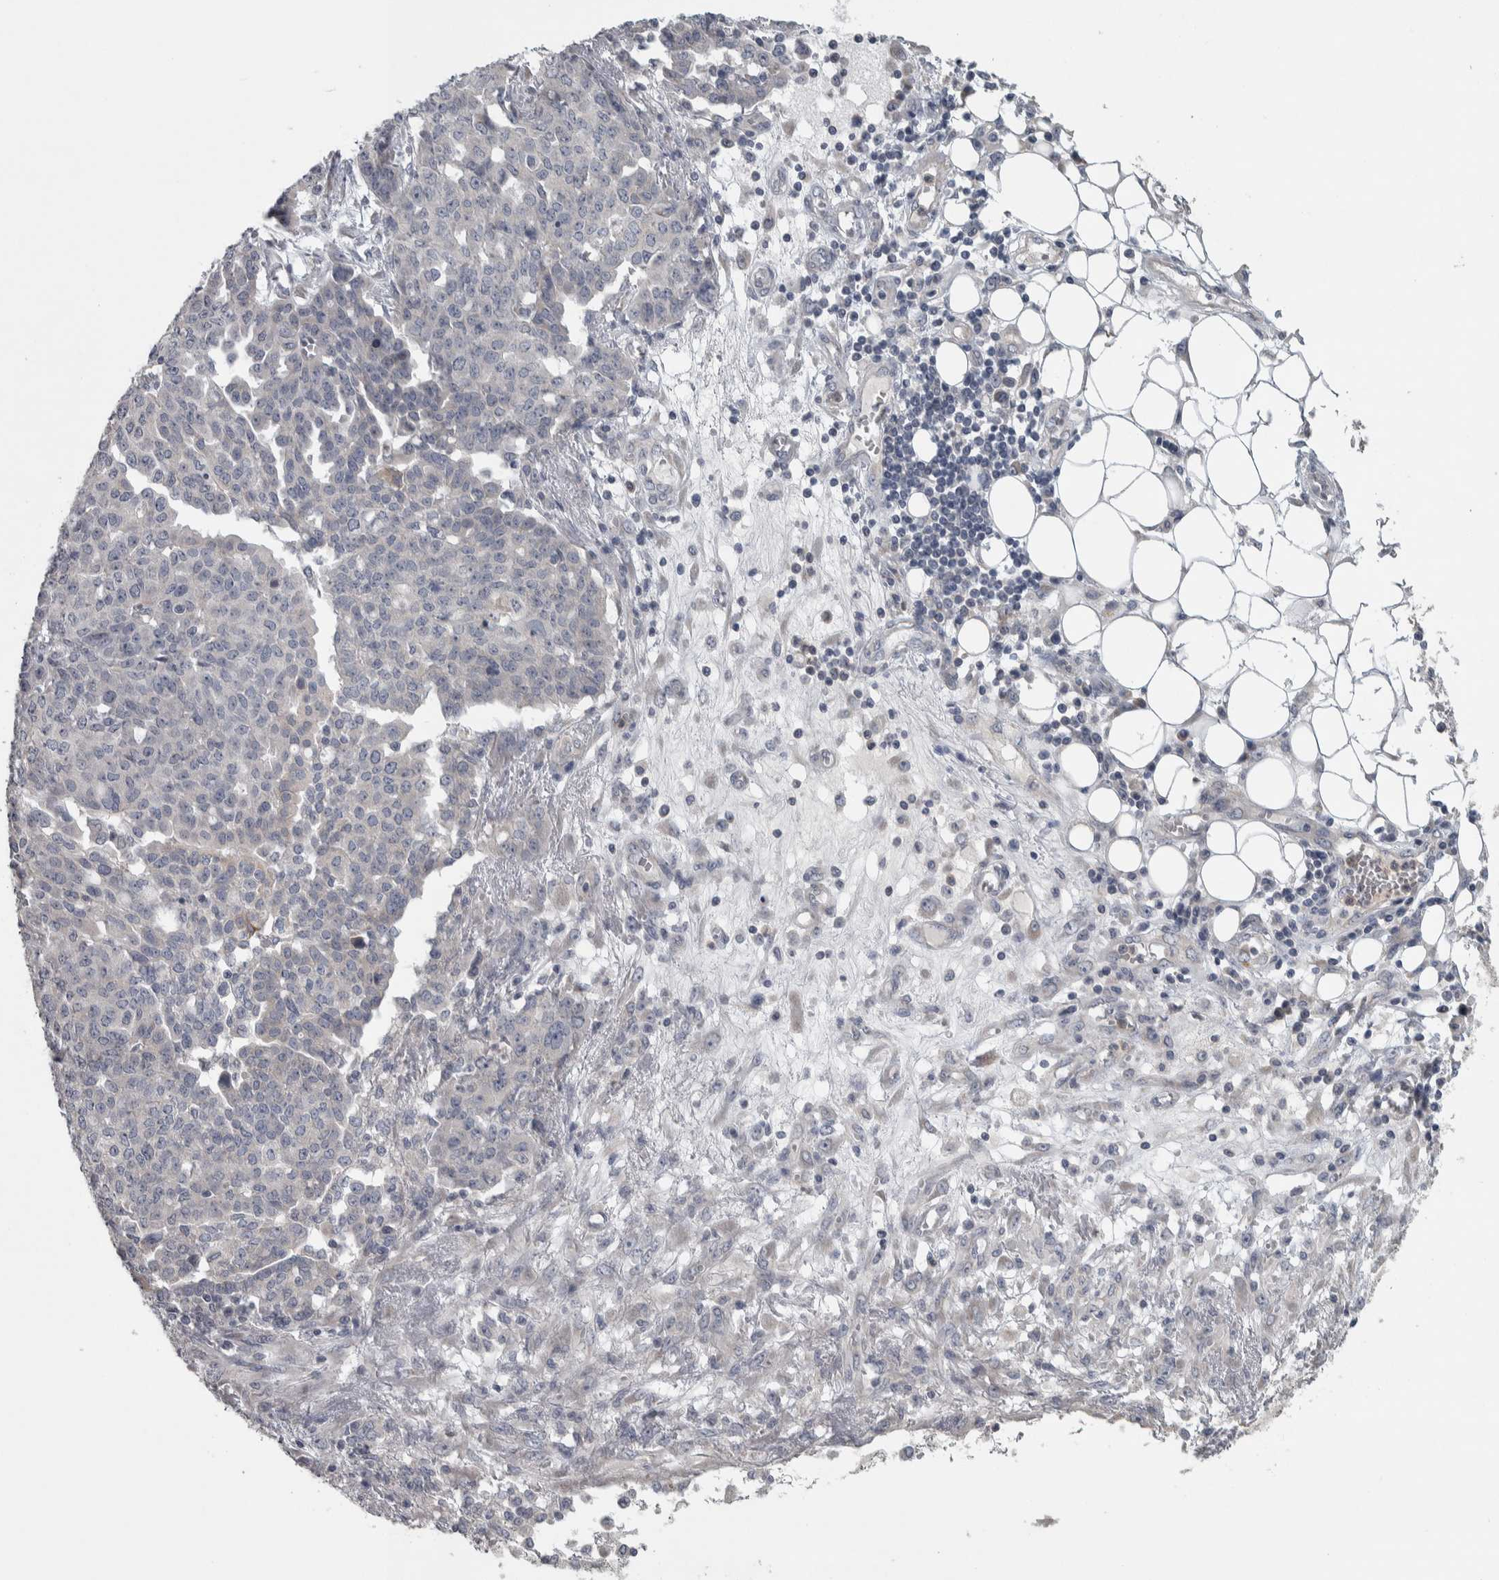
{"staining": {"intensity": "negative", "quantity": "none", "location": "none"}, "tissue": "ovarian cancer", "cell_type": "Tumor cells", "image_type": "cancer", "snomed": [{"axis": "morphology", "description": "Cystadenocarcinoma, serous, NOS"}, {"axis": "topography", "description": "Soft tissue"}, {"axis": "topography", "description": "Ovary"}], "caption": "A high-resolution micrograph shows IHC staining of ovarian cancer (serous cystadenocarcinoma), which demonstrates no significant expression in tumor cells.", "gene": "SRP68", "patient": {"sex": "female", "age": 57}}